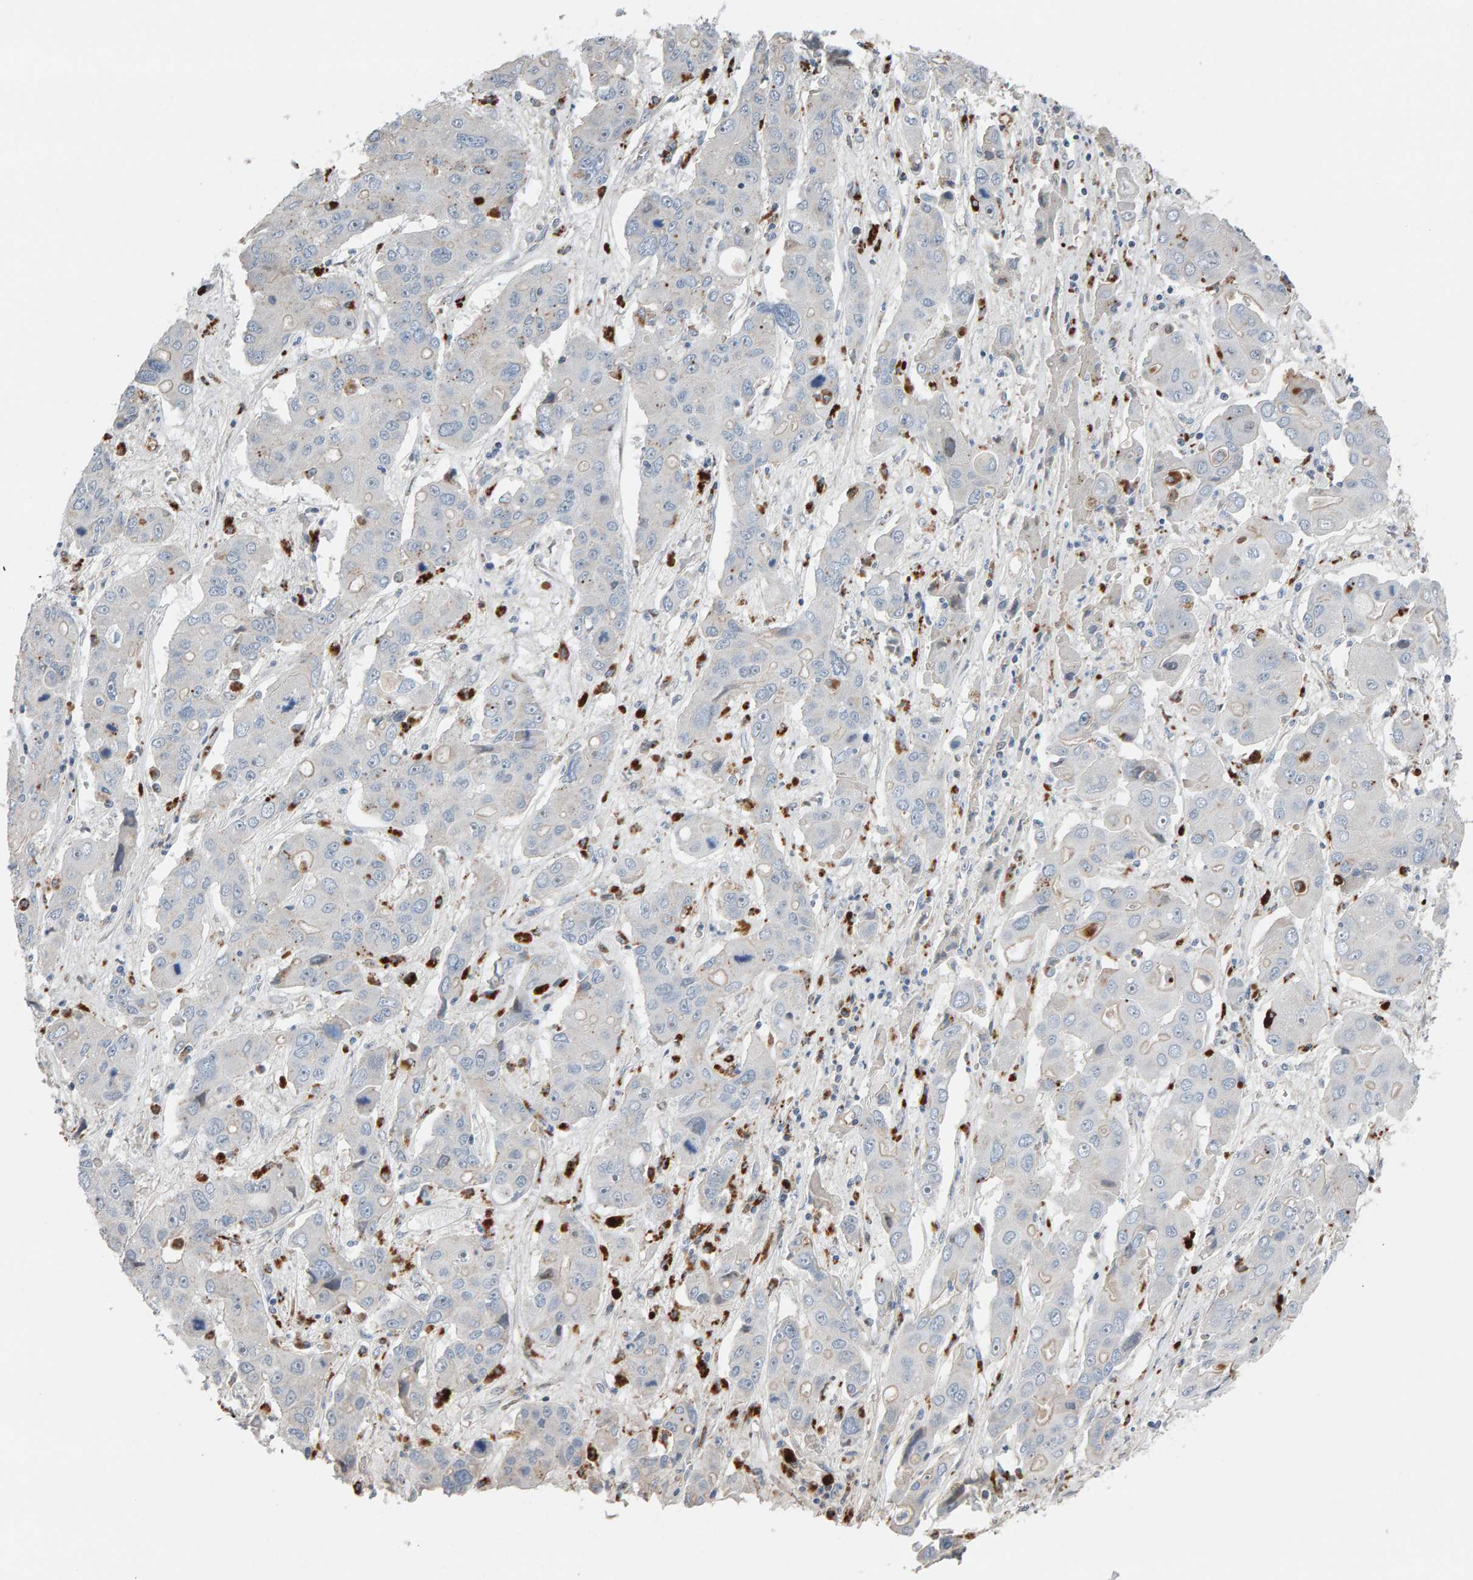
{"staining": {"intensity": "negative", "quantity": "none", "location": "none"}, "tissue": "liver cancer", "cell_type": "Tumor cells", "image_type": "cancer", "snomed": [{"axis": "morphology", "description": "Cholangiocarcinoma"}, {"axis": "topography", "description": "Liver"}], "caption": "This is an IHC image of cholangiocarcinoma (liver). There is no positivity in tumor cells.", "gene": "IPPK", "patient": {"sex": "male", "age": 67}}